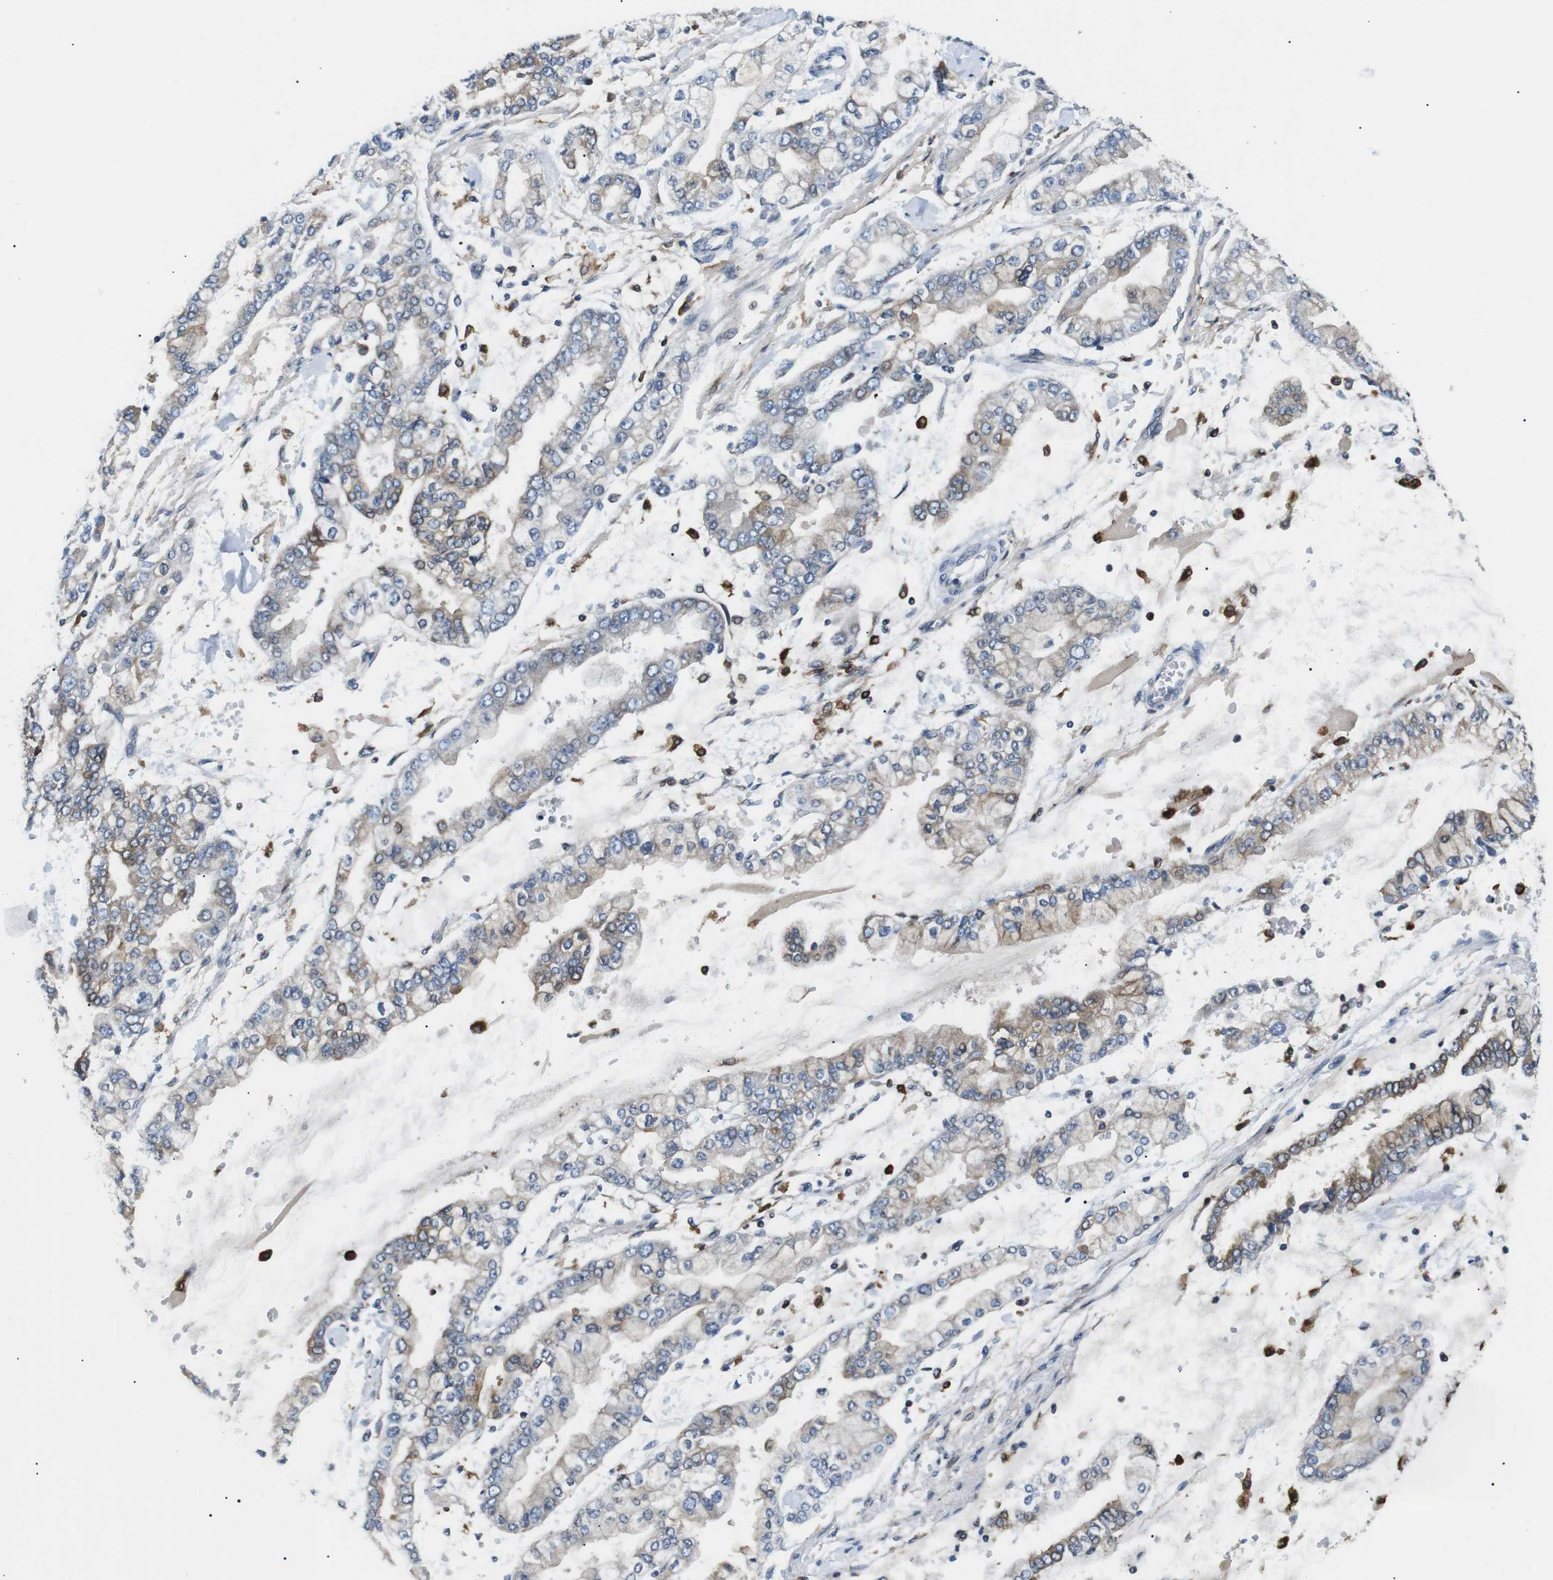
{"staining": {"intensity": "weak", "quantity": "<25%", "location": "cytoplasmic/membranous"}, "tissue": "stomach cancer", "cell_type": "Tumor cells", "image_type": "cancer", "snomed": [{"axis": "morphology", "description": "Normal tissue, NOS"}, {"axis": "morphology", "description": "Adenocarcinoma, NOS"}, {"axis": "topography", "description": "Stomach, upper"}, {"axis": "topography", "description": "Stomach"}], "caption": "IHC image of human adenocarcinoma (stomach) stained for a protein (brown), which displays no expression in tumor cells.", "gene": "RAB9A", "patient": {"sex": "male", "age": 76}}